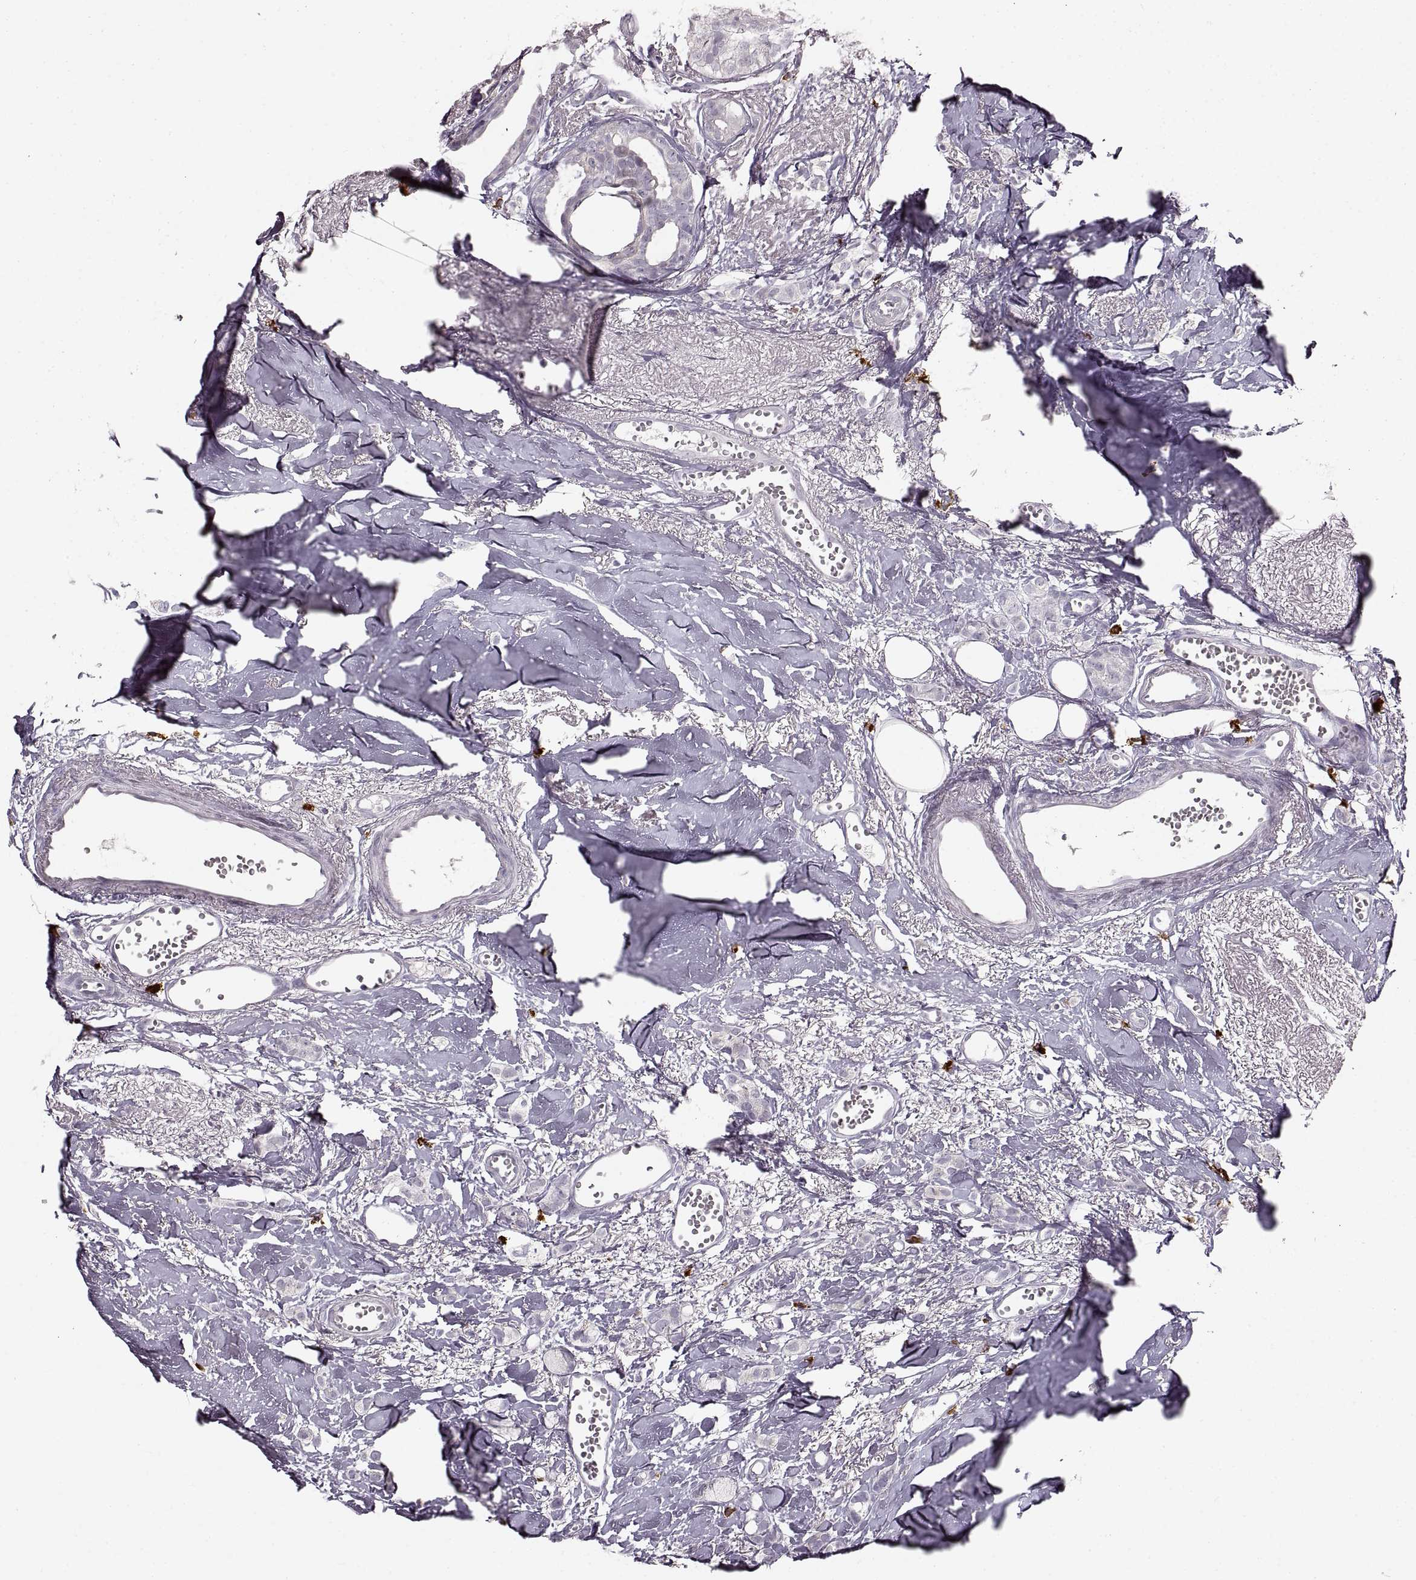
{"staining": {"intensity": "negative", "quantity": "none", "location": "none"}, "tissue": "breast cancer", "cell_type": "Tumor cells", "image_type": "cancer", "snomed": [{"axis": "morphology", "description": "Duct carcinoma"}, {"axis": "topography", "description": "Breast"}], "caption": "IHC image of neoplastic tissue: human infiltrating ductal carcinoma (breast) stained with DAB displays no significant protein positivity in tumor cells. (DAB IHC, high magnification).", "gene": "CNTN1", "patient": {"sex": "female", "age": 85}}